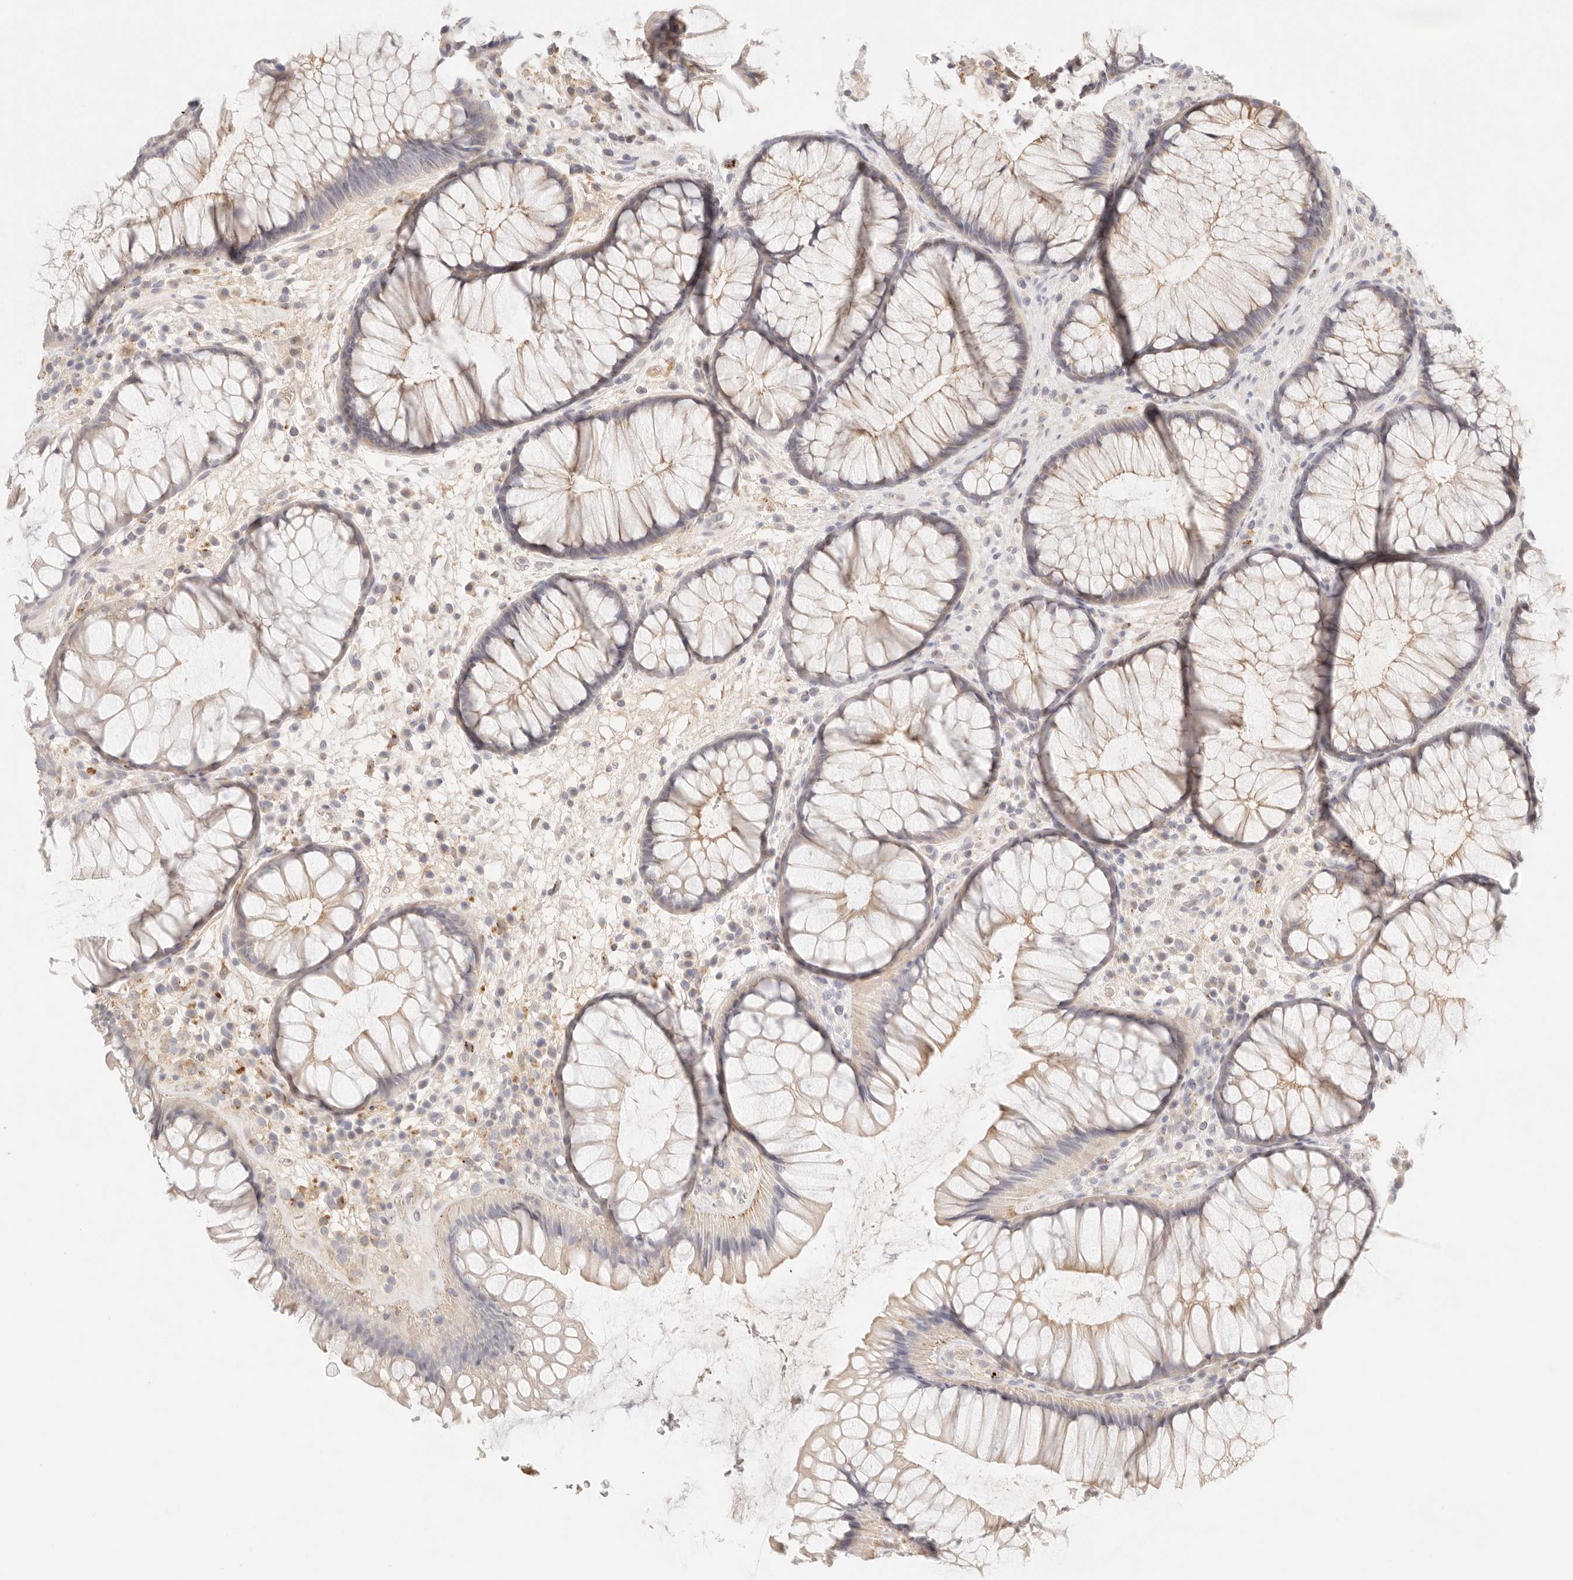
{"staining": {"intensity": "weak", "quantity": "<25%", "location": "cytoplasmic/membranous"}, "tissue": "rectum", "cell_type": "Glandular cells", "image_type": "normal", "snomed": [{"axis": "morphology", "description": "Normal tissue, NOS"}, {"axis": "topography", "description": "Rectum"}], "caption": "DAB immunohistochemical staining of unremarkable human rectum demonstrates no significant expression in glandular cells. (Brightfield microscopy of DAB (3,3'-diaminobenzidine) immunohistochemistry at high magnification).", "gene": "CEP120", "patient": {"sex": "male", "age": 51}}